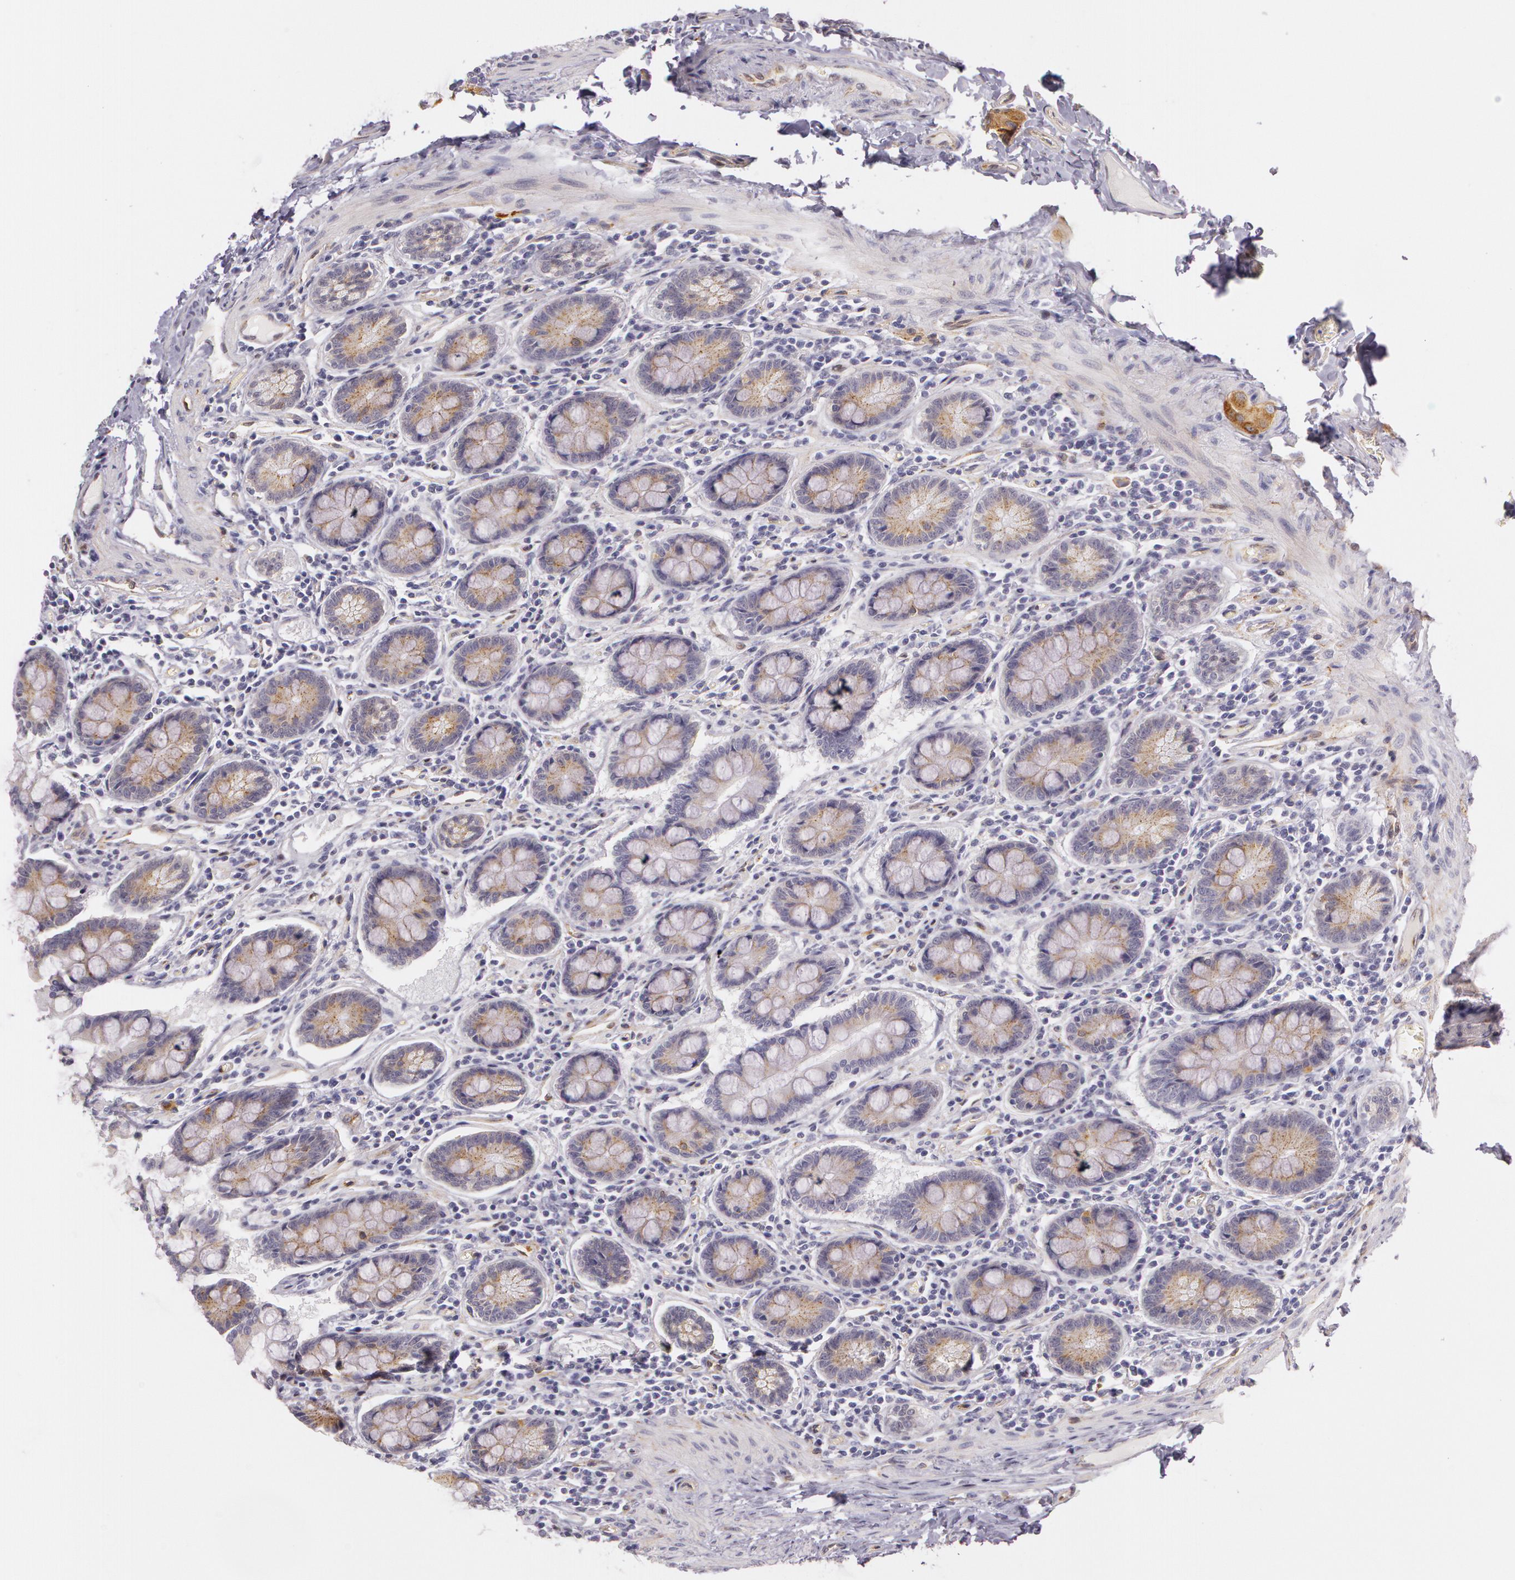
{"staining": {"intensity": "moderate", "quantity": "25%-75%", "location": "cytoplasmic/membranous"}, "tissue": "small intestine", "cell_type": "Glandular cells", "image_type": "normal", "snomed": [{"axis": "morphology", "description": "Normal tissue, NOS"}, {"axis": "topography", "description": "Small intestine"}], "caption": "Moderate cytoplasmic/membranous positivity is appreciated in about 25%-75% of glandular cells in benign small intestine.", "gene": "APP", "patient": {"sex": "male", "age": 41}}